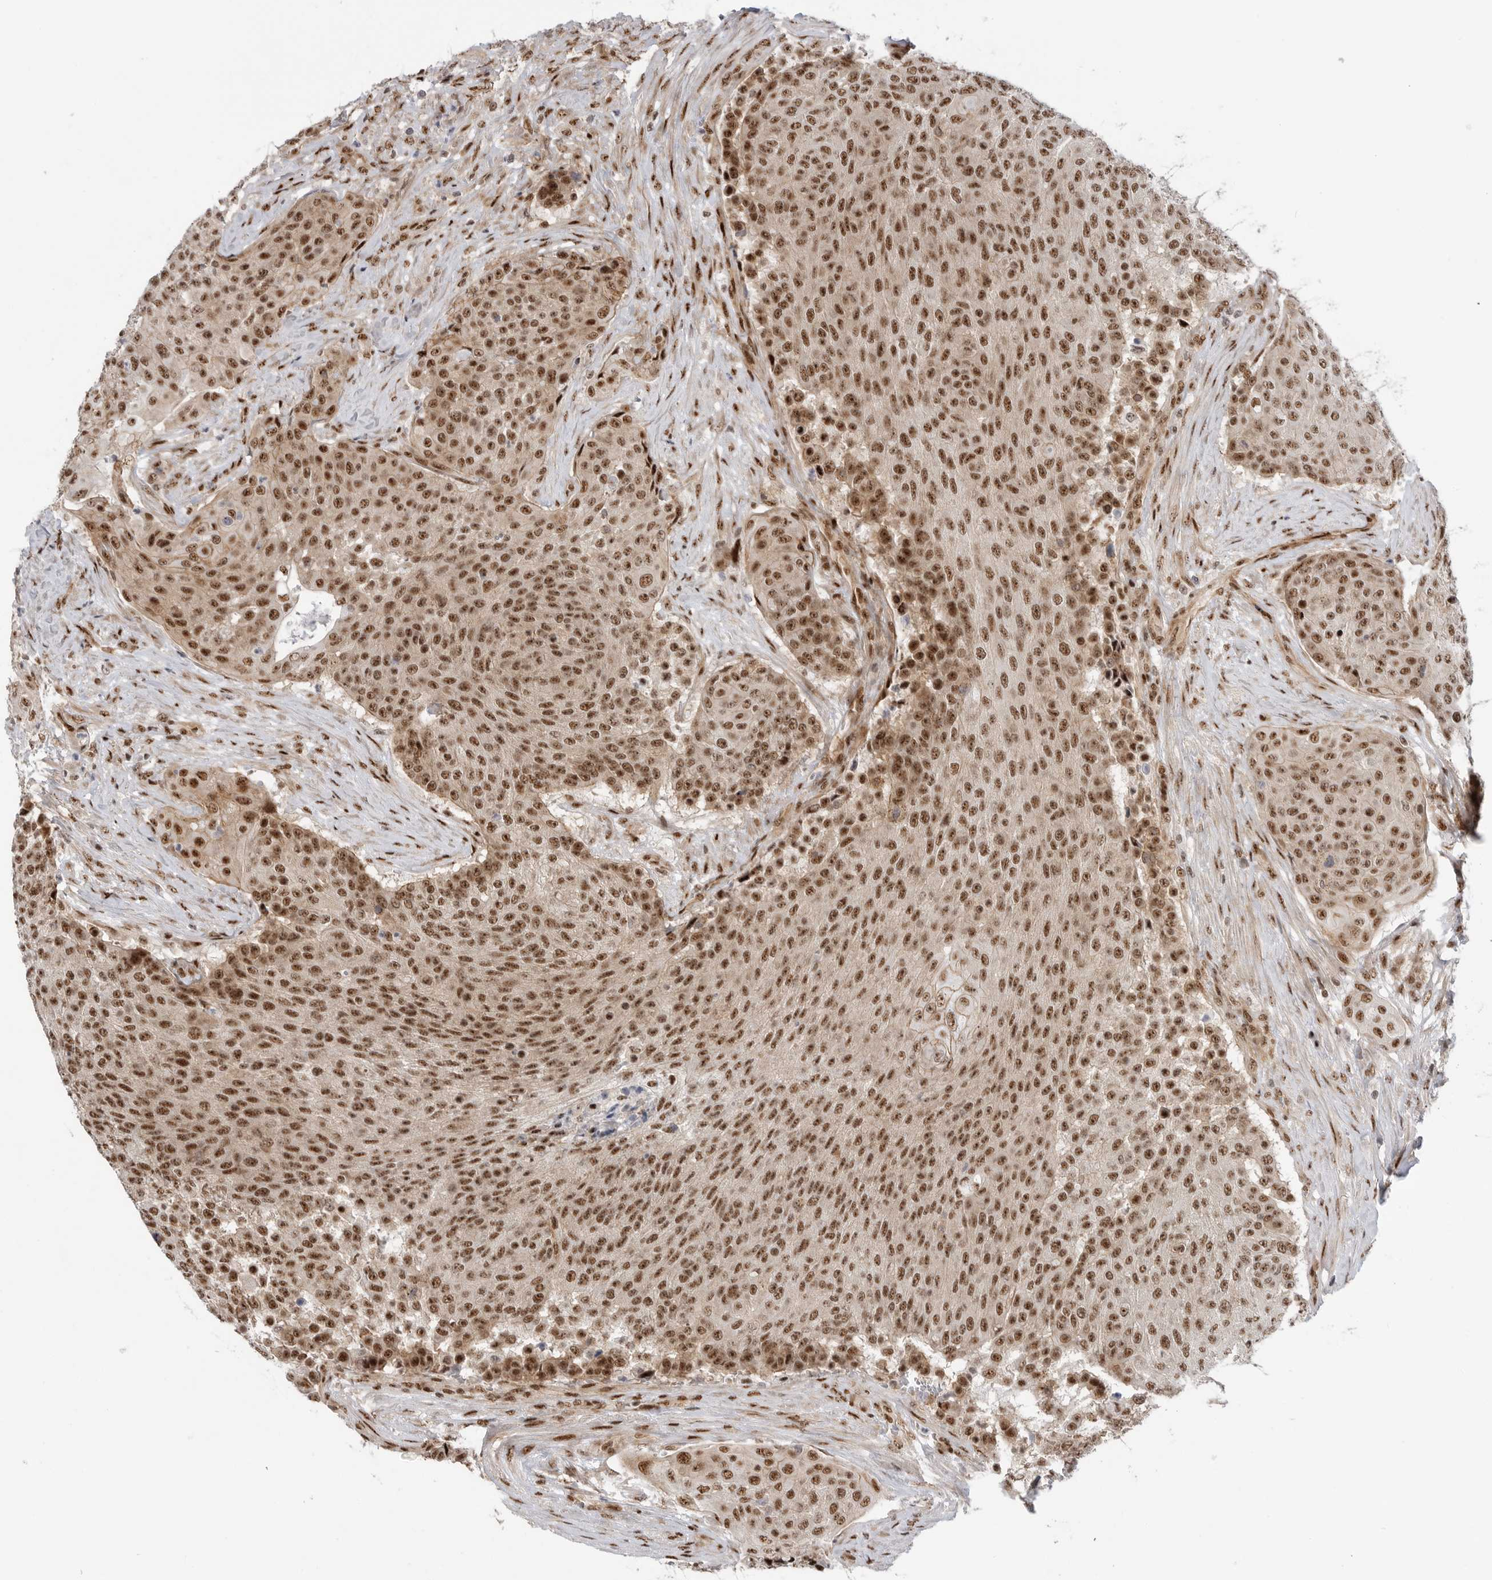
{"staining": {"intensity": "moderate", "quantity": ">75%", "location": "nuclear"}, "tissue": "urothelial cancer", "cell_type": "Tumor cells", "image_type": "cancer", "snomed": [{"axis": "morphology", "description": "Urothelial carcinoma, High grade"}, {"axis": "topography", "description": "Urinary bladder"}], "caption": "Moderate nuclear protein positivity is appreciated in about >75% of tumor cells in urothelial carcinoma (high-grade). The staining was performed using DAB (3,3'-diaminobenzidine) to visualize the protein expression in brown, while the nuclei were stained in blue with hematoxylin (Magnification: 20x).", "gene": "GPATCH2", "patient": {"sex": "female", "age": 63}}